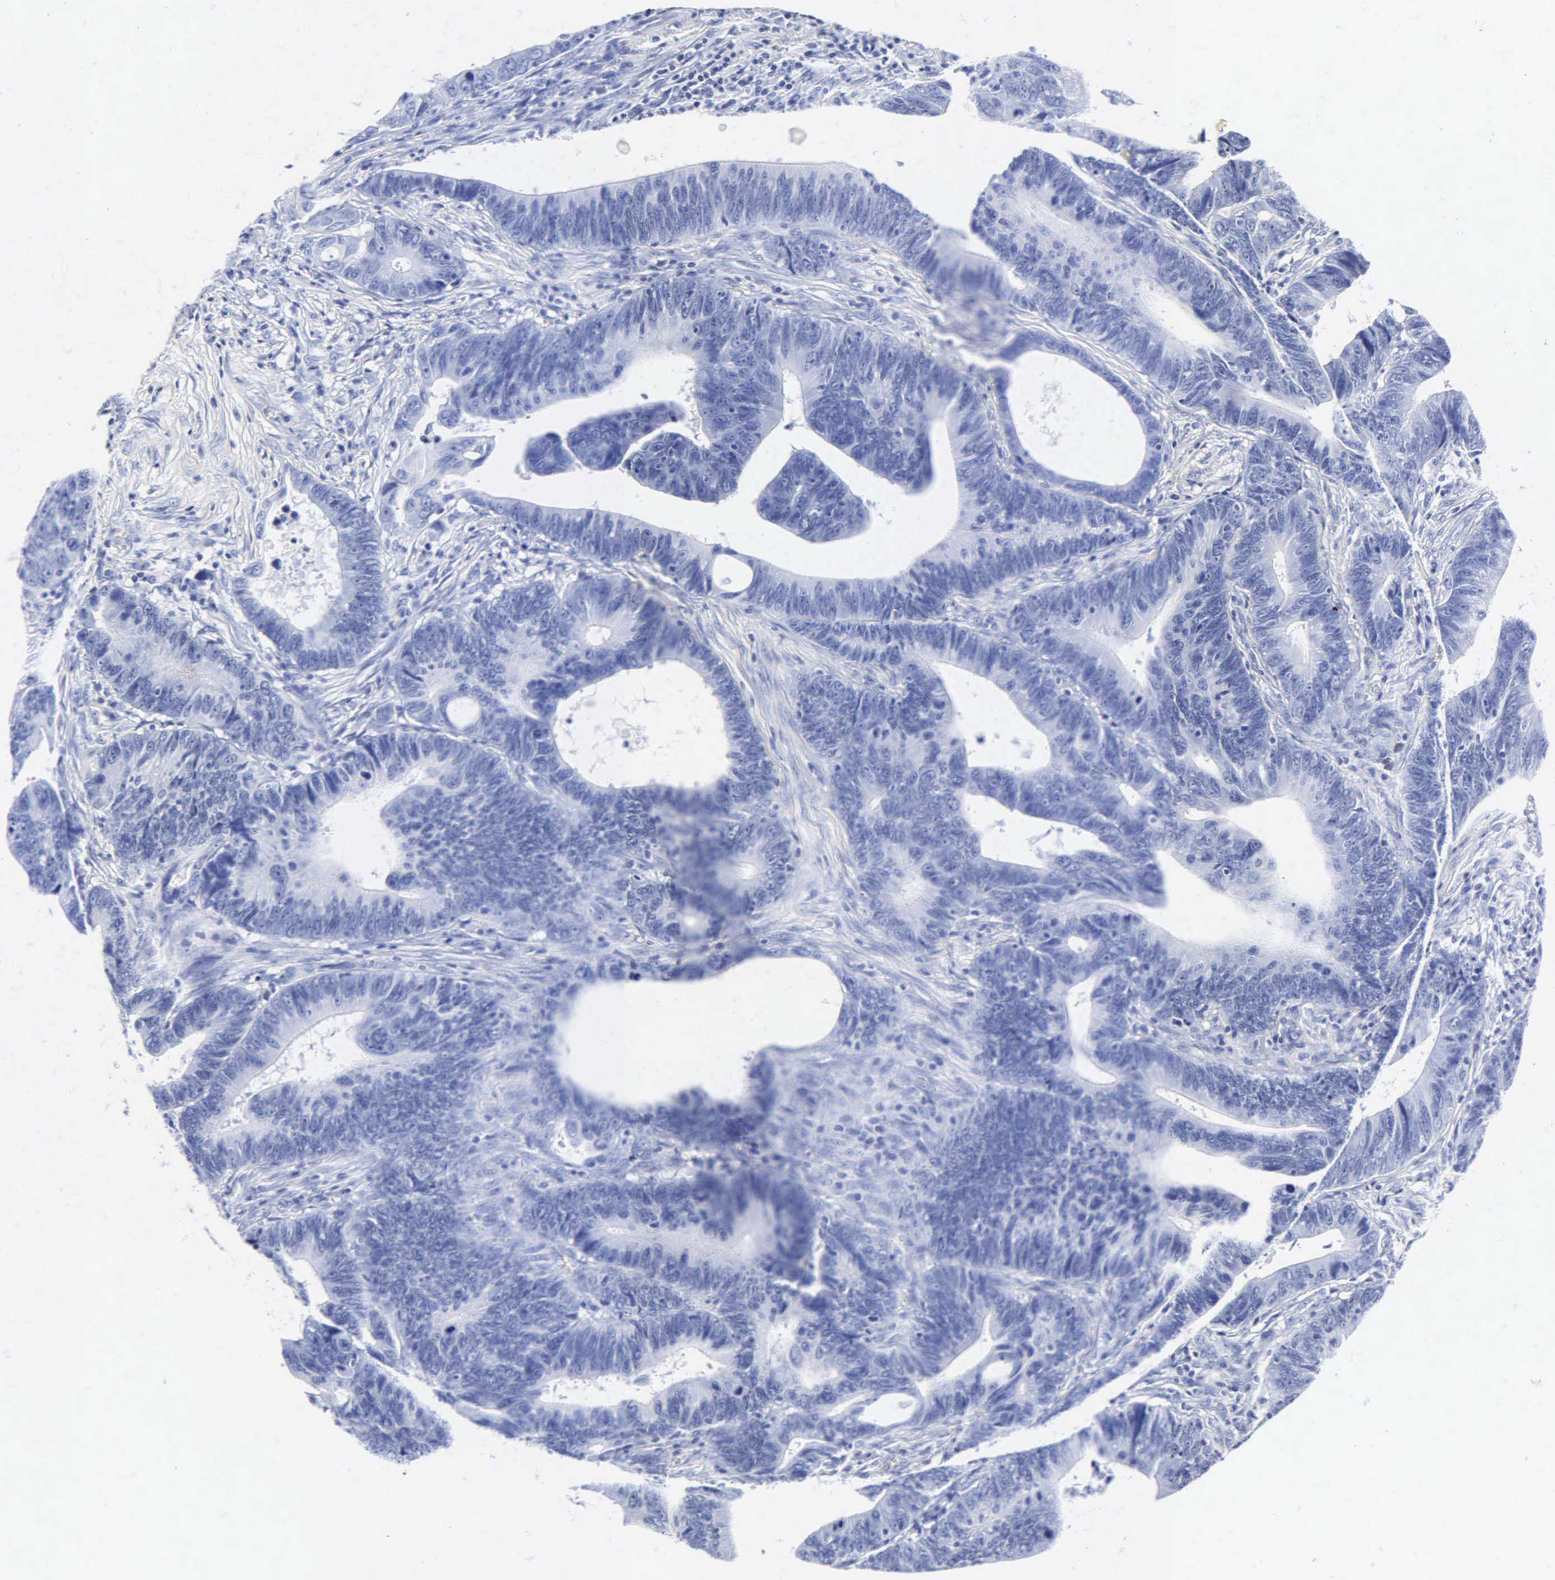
{"staining": {"intensity": "negative", "quantity": "none", "location": "none"}, "tissue": "colorectal cancer", "cell_type": "Tumor cells", "image_type": "cancer", "snomed": [{"axis": "morphology", "description": "Adenocarcinoma, NOS"}, {"axis": "topography", "description": "Colon"}], "caption": "This is a image of immunohistochemistry (IHC) staining of colorectal cancer (adenocarcinoma), which shows no expression in tumor cells. (DAB immunohistochemistry (IHC), high magnification).", "gene": "MB", "patient": {"sex": "female", "age": 78}}